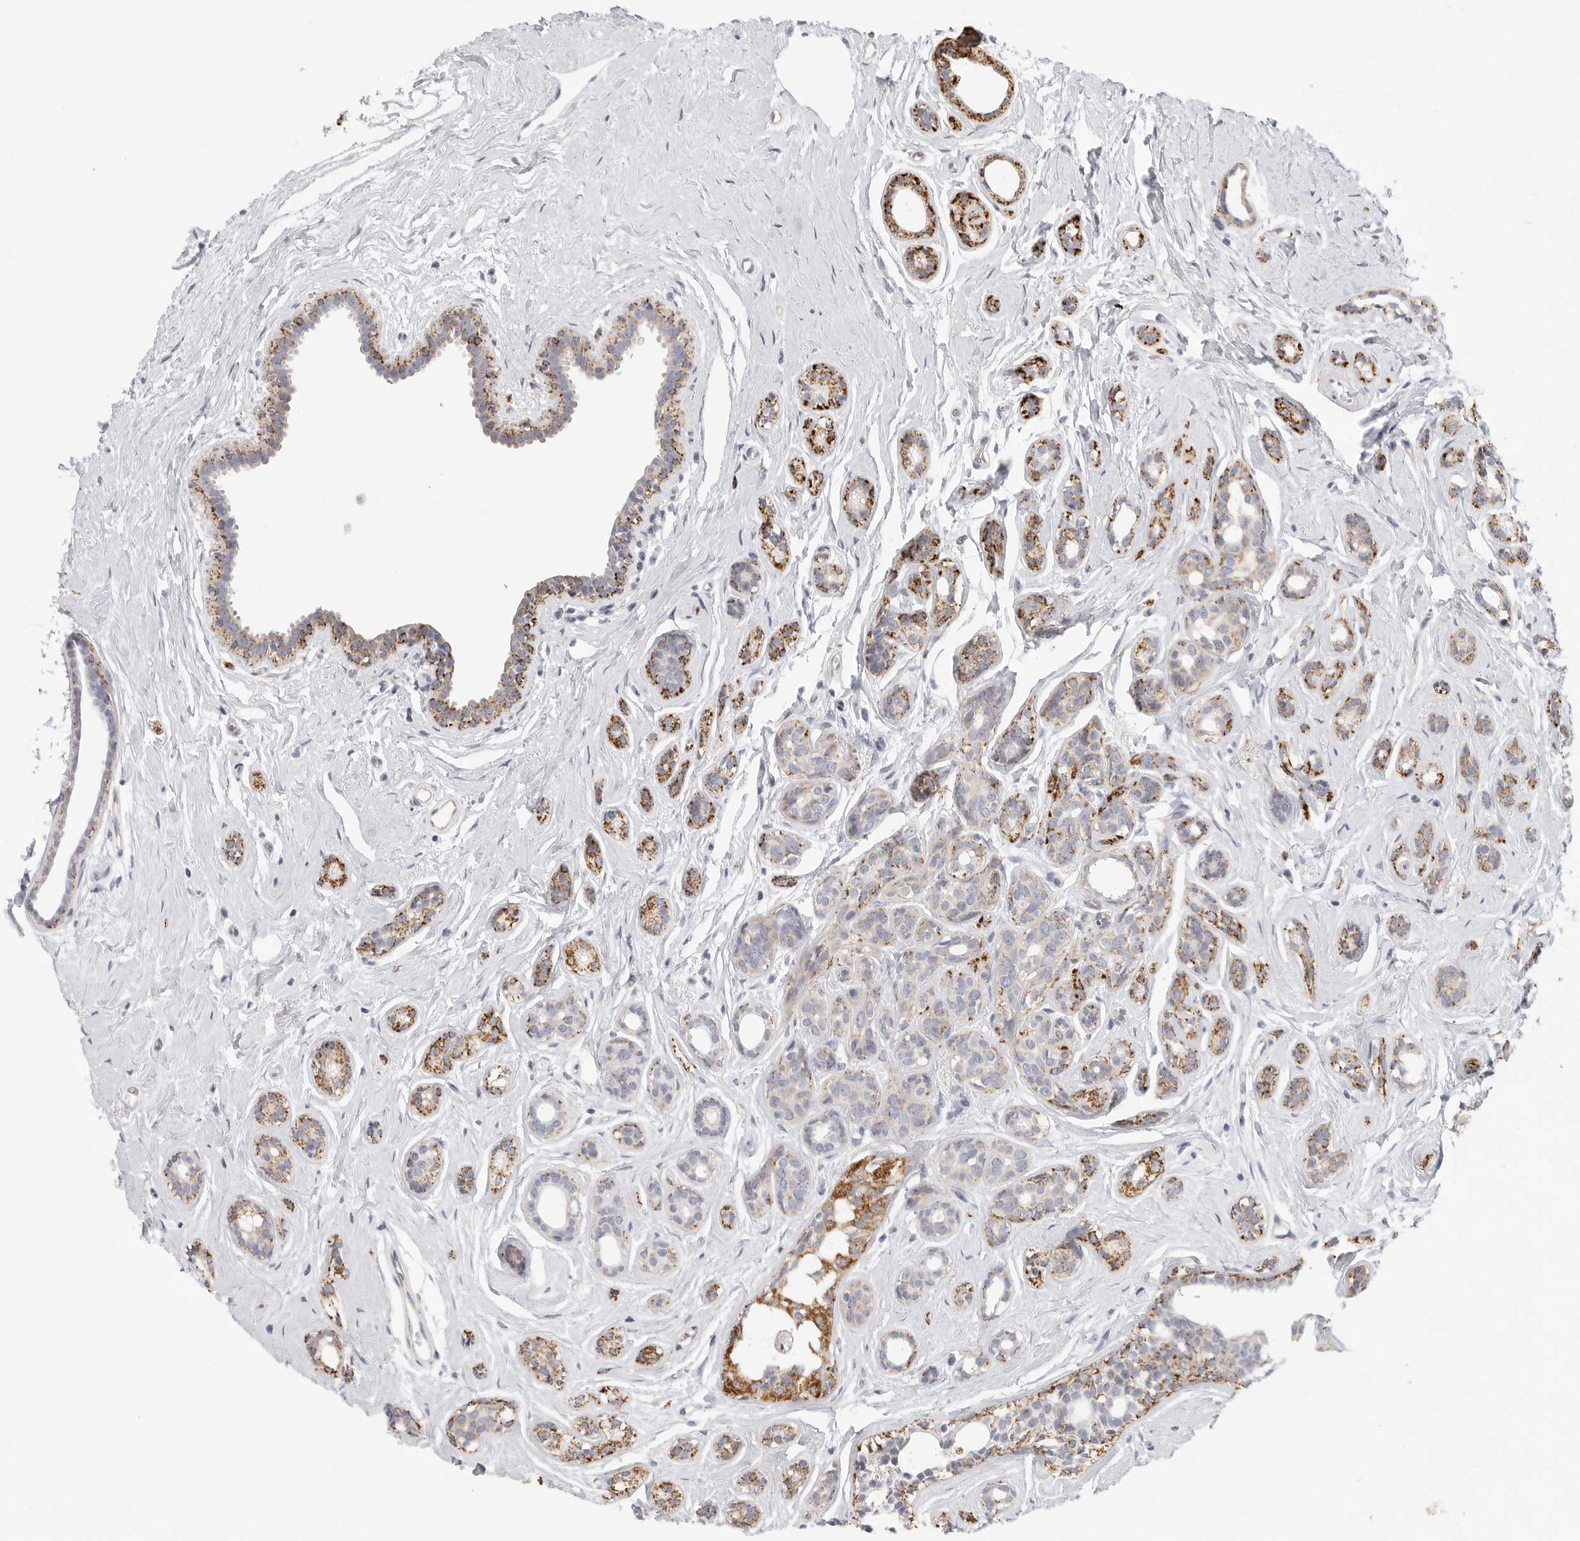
{"staining": {"intensity": "moderate", "quantity": "<25%", "location": "cytoplasmic/membranous"}, "tissue": "breast cancer", "cell_type": "Tumor cells", "image_type": "cancer", "snomed": [{"axis": "morphology", "description": "Duct carcinoma"}, {"axis": "topography", "description": "Breast"}], "caption": "About <25% of tumor cells in breast cancer demonstrate moderate cytoplasmic/membranous protein positivity as visualized by brown immunohistochemical staining.", "gene": "ELP3", "patient": {"sex": "female", "age": 55}}